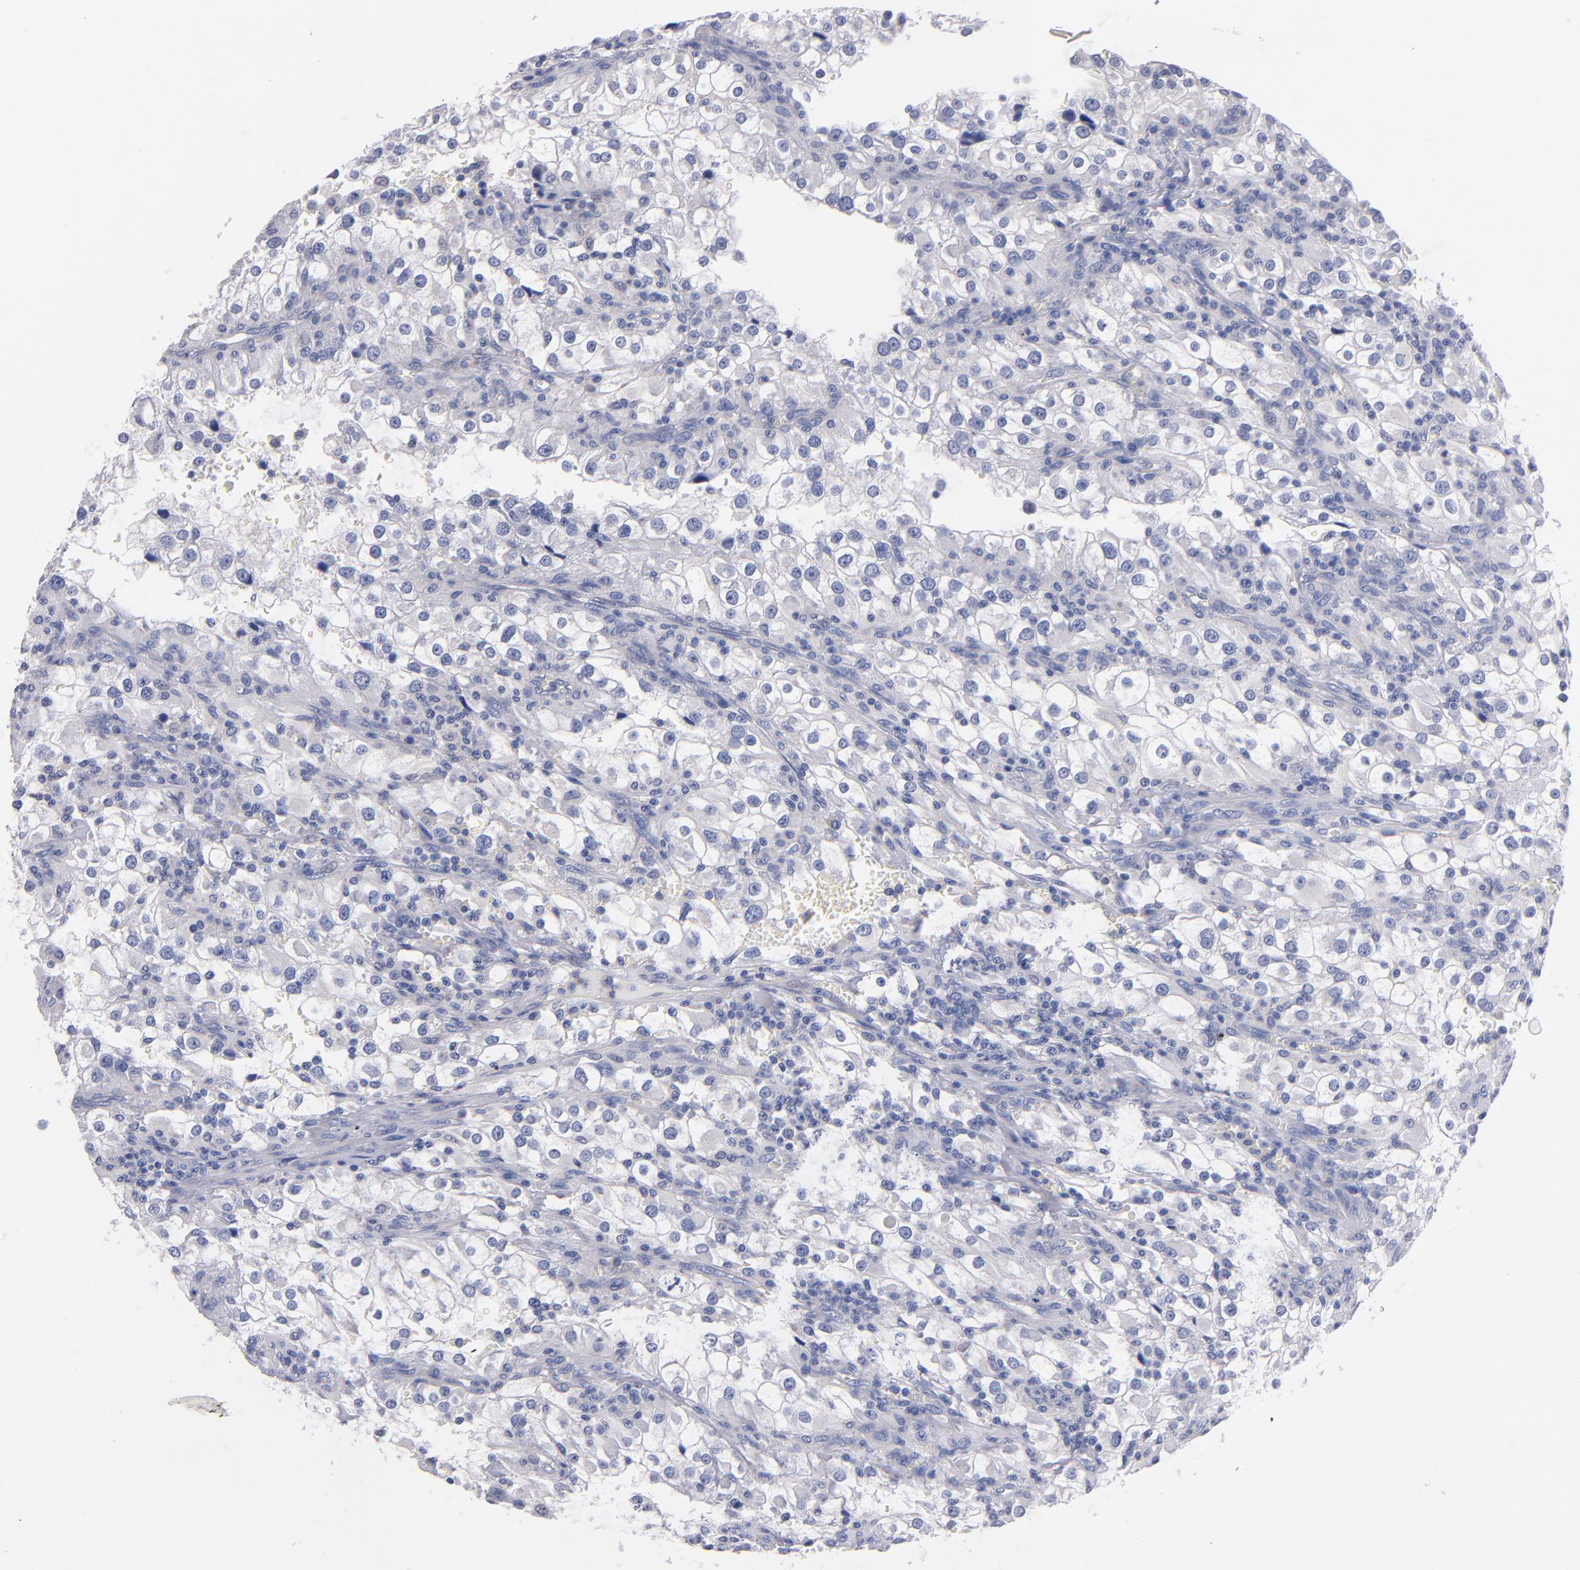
{"staining": {"intensity": "negative", "quantity": "none", "location": "none"}, "tissue": "renal cancer", "cell_type": "Tumor cells", "image_type": "cancer", "snomed": [{"axis": "morphology", "description": "Adenocarcinoma, NOS"}, {"axis": "topography", "description": "Kidney"}], "caption": "There is no significant staining in tumor cells of renal cancer (adenocarcinoma).", "gene": "CNTNAP2", "patient": {"sex": "female", "age": 52}}